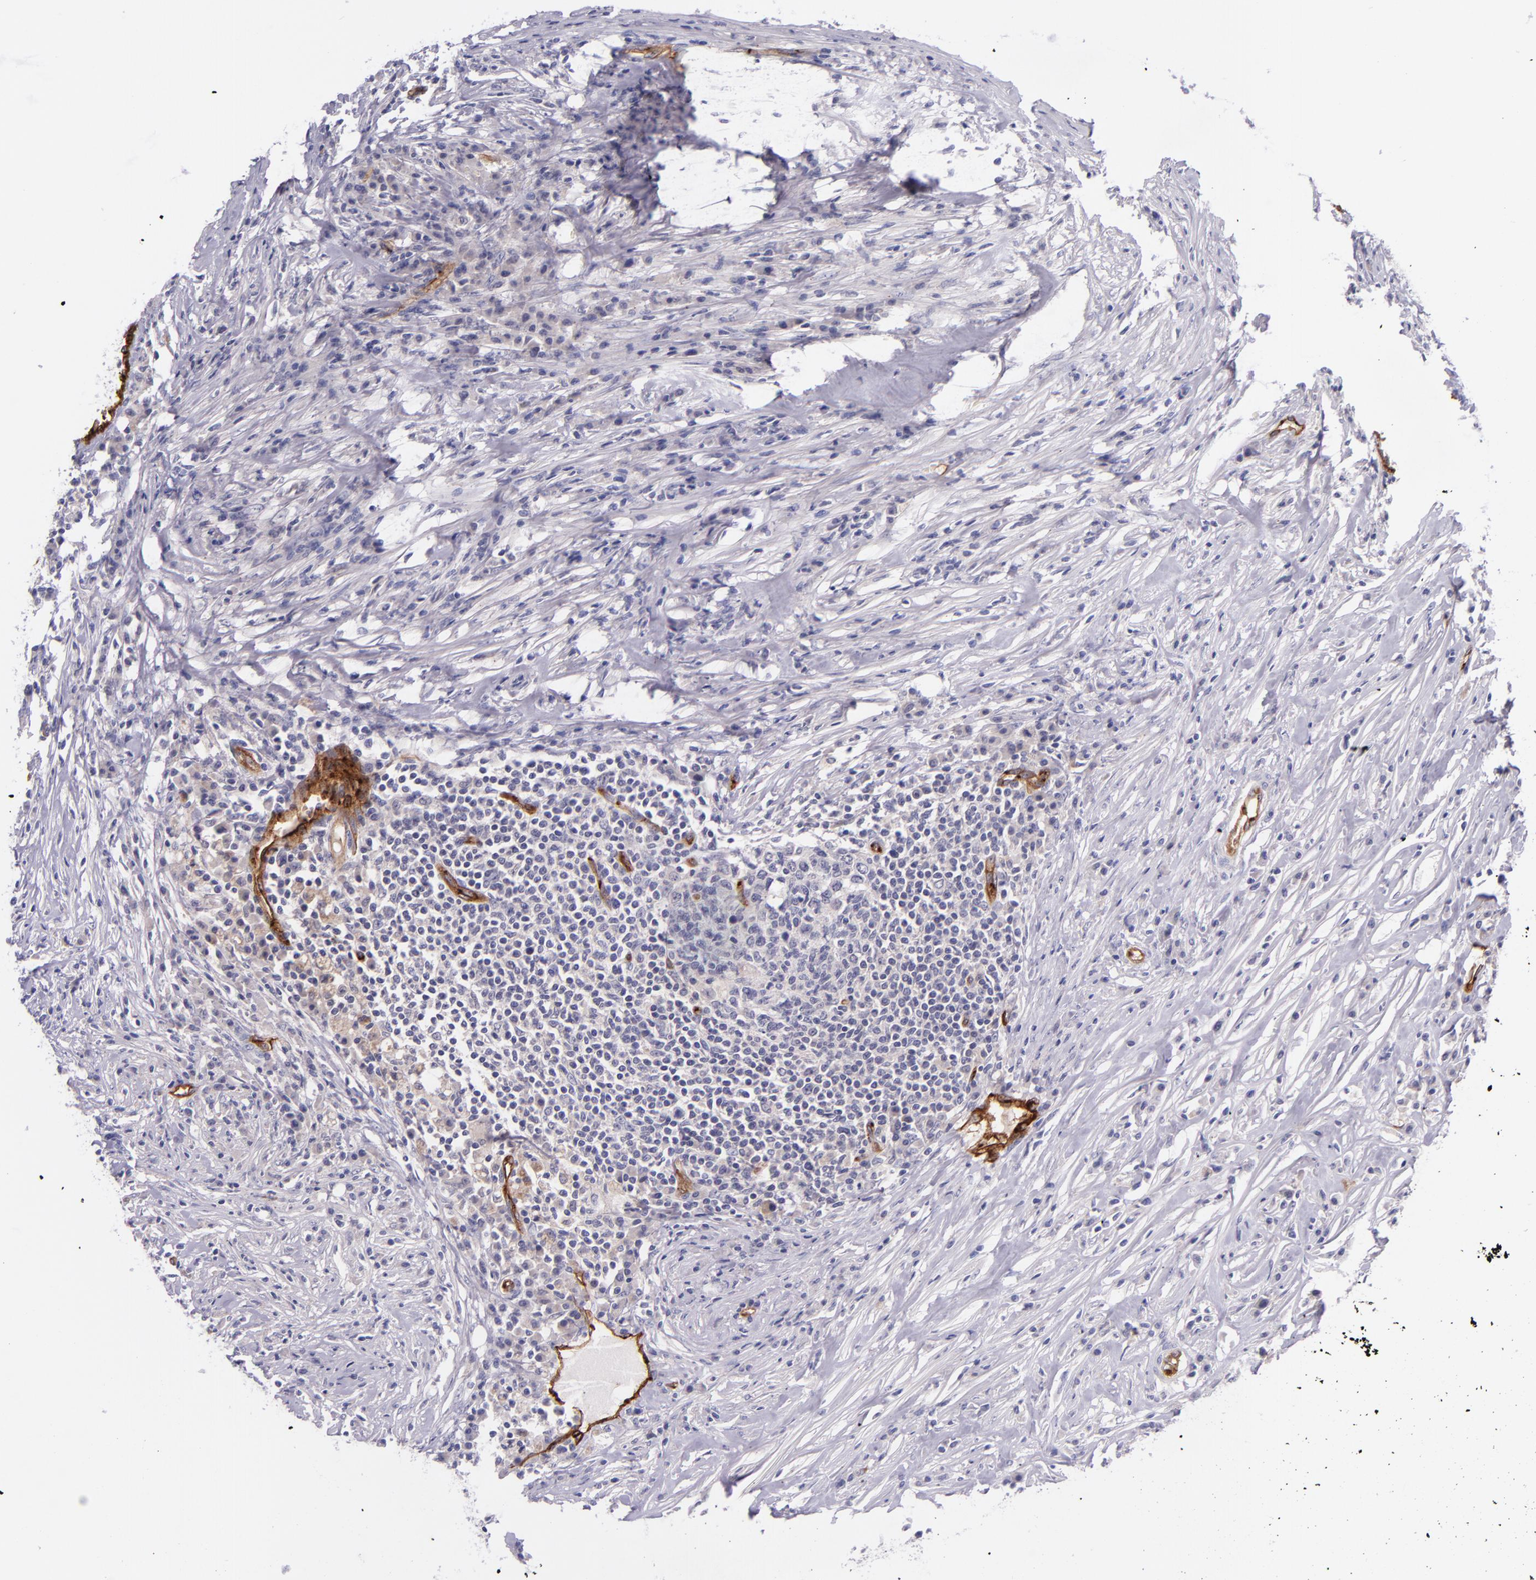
{"staining": {"intensity": "negative", "quantity": "none", "location": "none"}, "tissue": "colorectal cancer", "cell_type": "Tumor cells", "image_type": "cancer", "snomed": [{"axis": "morphology", "description": "Adenocarcinoma, NOS"}, {"axis": "topography", "description": "Colon"}], "caption": "An image of colorectal cancer stained for a protein shows no brown staining in tumor cells.", "gene": "NOS3", "patient": {"sex": "male", "age": 71}}